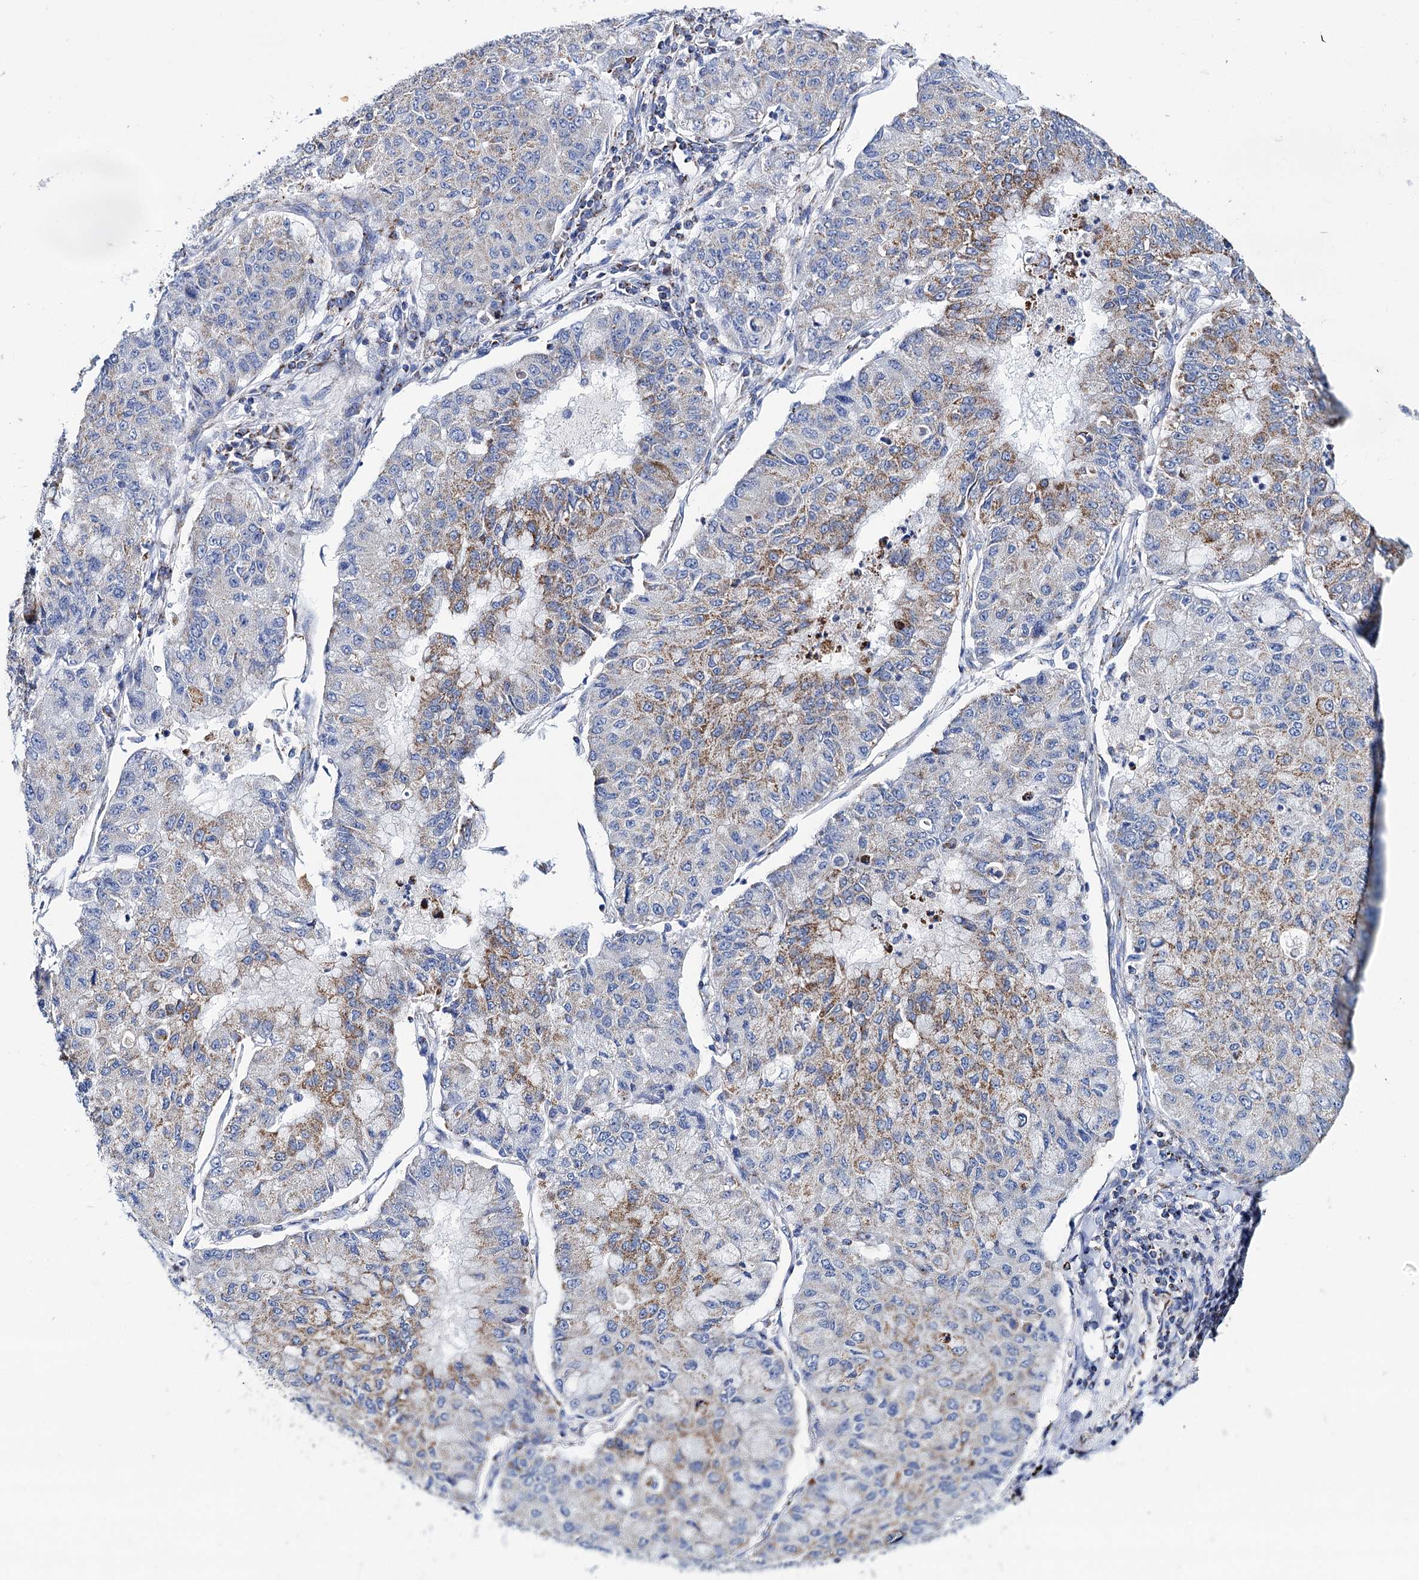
{"staining": {"intensity": "moderate", "quantity": "25%-75%", "location": "cytoplasmic/membranous"}, "tissue": "lung cancer", "cell_type": "Tumor cells", "image_type": "cancer", "snomed": [{"axis": "morphology", "description": "Squamous cell carcinoma, NOS"}, {"axis": "topography", "description": "Lung"}], "caption": "Squamous cell carcinoma (lung) stained with a protein marker exhibits moderate staining in tumor cells.", "gene": "UBASH3B", "patient": {"sex": "male", "age": 74}}